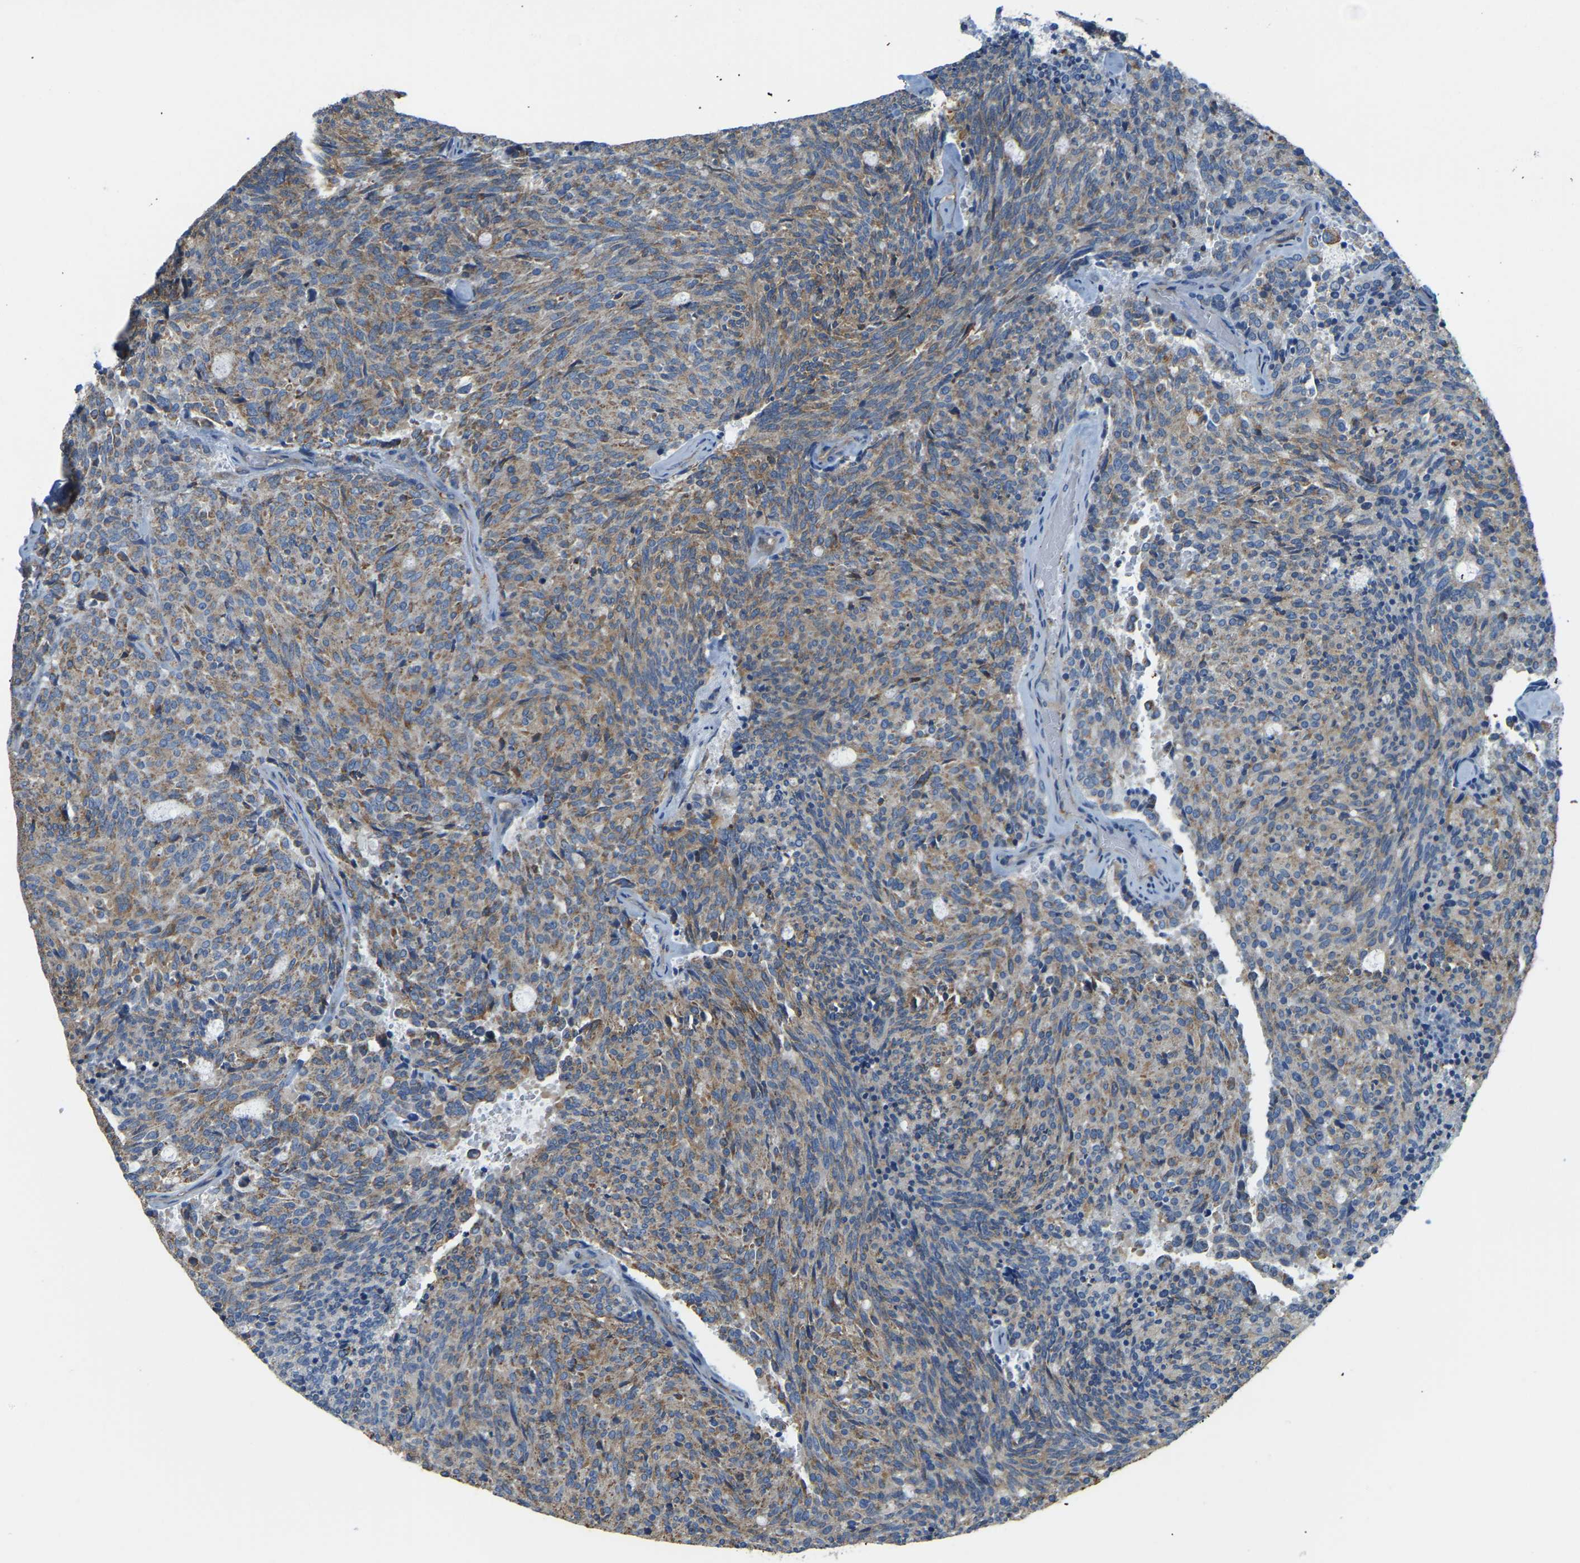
{"staining": {"intensity": "moderate", "quantity": ">75%", "location": "cytoplasmic/membranous"}, "tissue": "carcinoid", "cell_type": "Tumor cells", "image_type": "cancer", "snomed": [{"axis": "morphology", "description": "Carcinoid, malignant, NOS"}, {"axis": "topography", "description": "Pancreas"}], "caption": "Carcinoid was stained to show a protein in brown. There is medium levels of moderate cytoplasmic/membranous positivity in approximately >75% of tumor cells.", "gene": "AHNAK", "patient": {"sex": "female", "age": 54}}